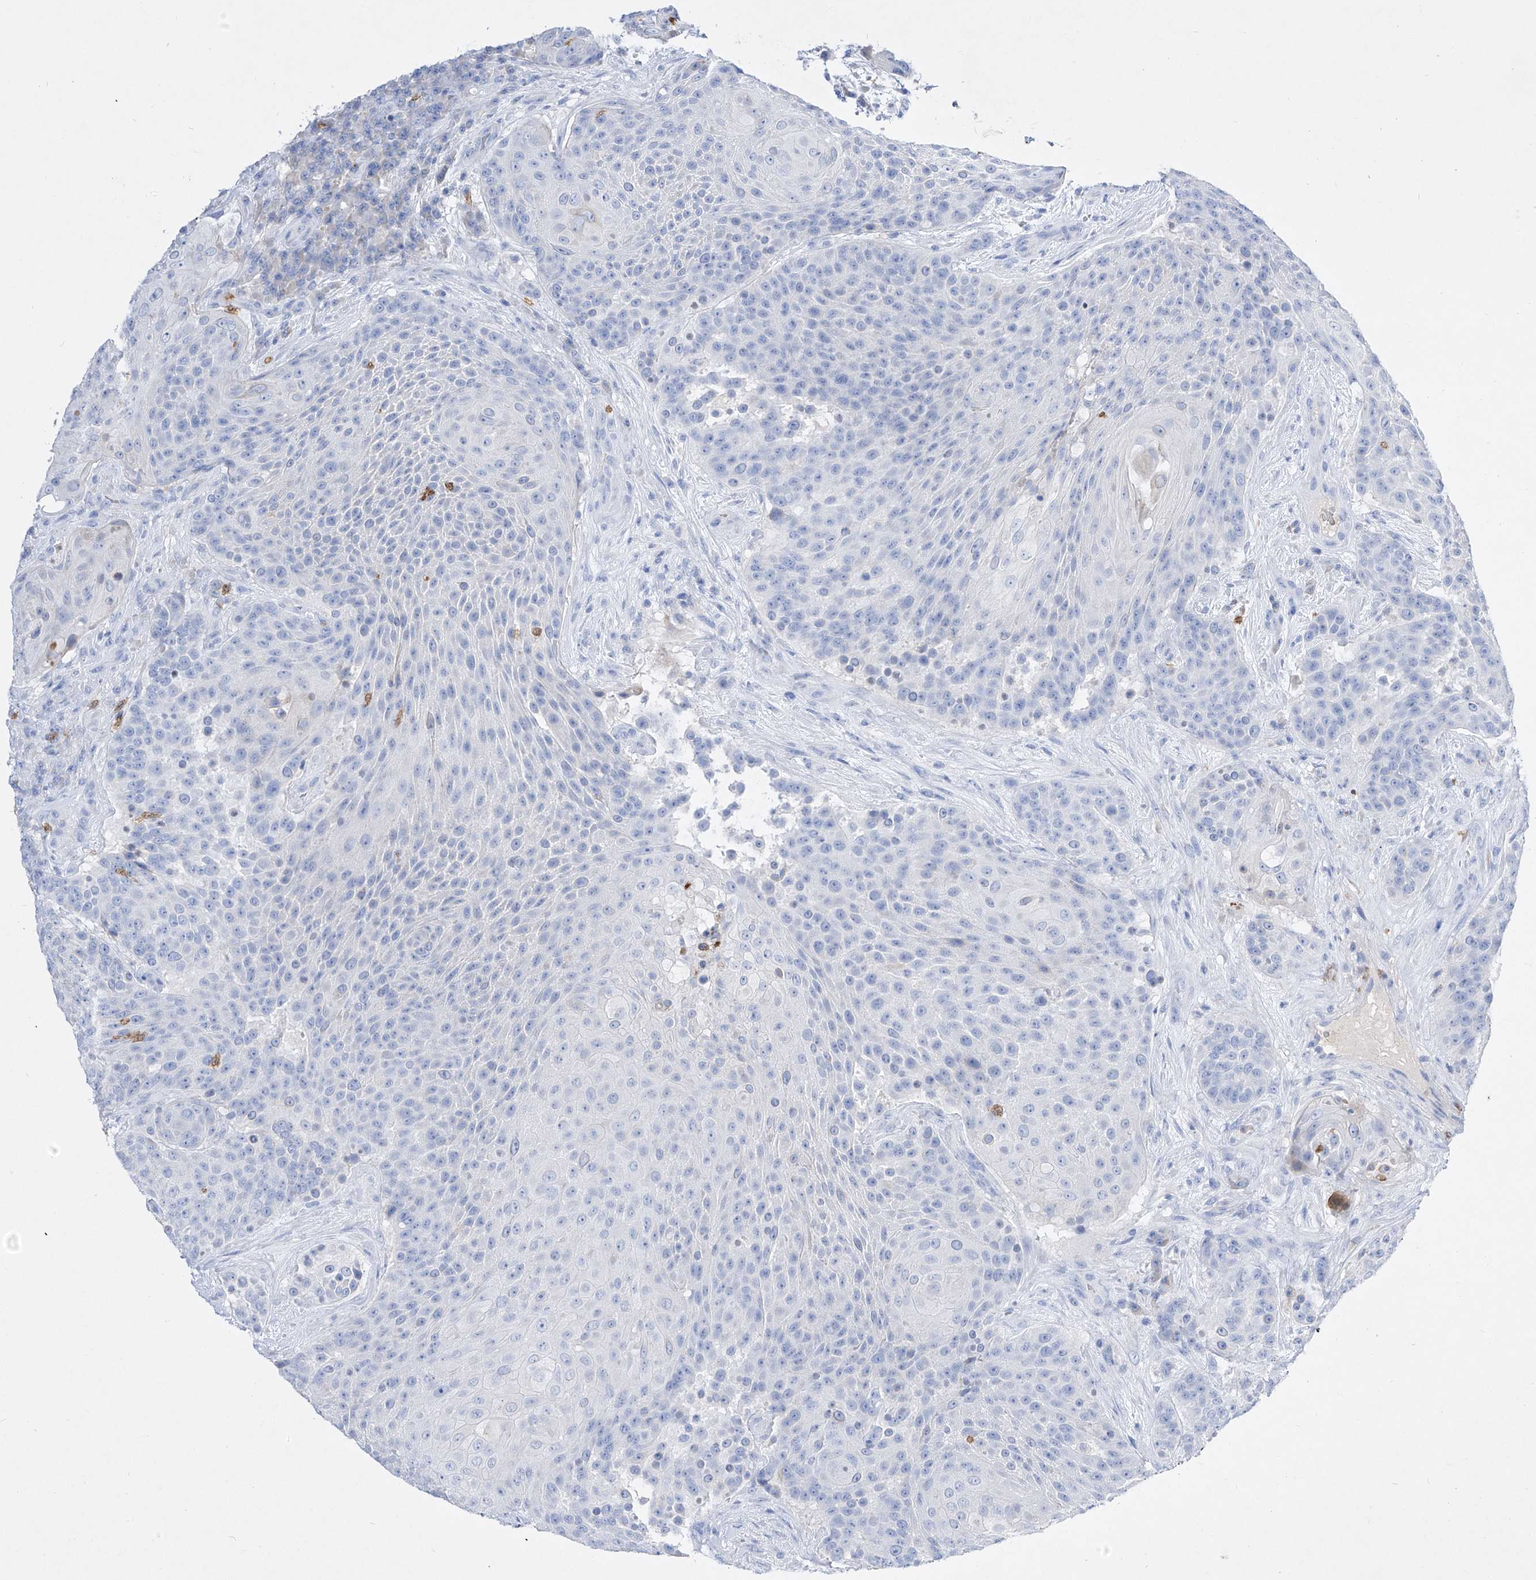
{"staining": {"intensity": "negative", "quantity": "none", "location": "none"}, "tissue": "urothelial cancer", "cell_type": "Tumor cells", "image_type": "cancer", "snomed": [{"axis": "morphology", "description": "Urothelial carcinoma, High grade"}, {"axis": "topography", "description": "Urinary bladder"}], "caption": "High power microscopy photomicrograph of an immunohistochemistry histopathology image of high-grade urothelial carcinoma, revealing no significant expression in tumor cells.", "gene": "TM7SF2", "patient": {"sex": "female", "age": 63}}